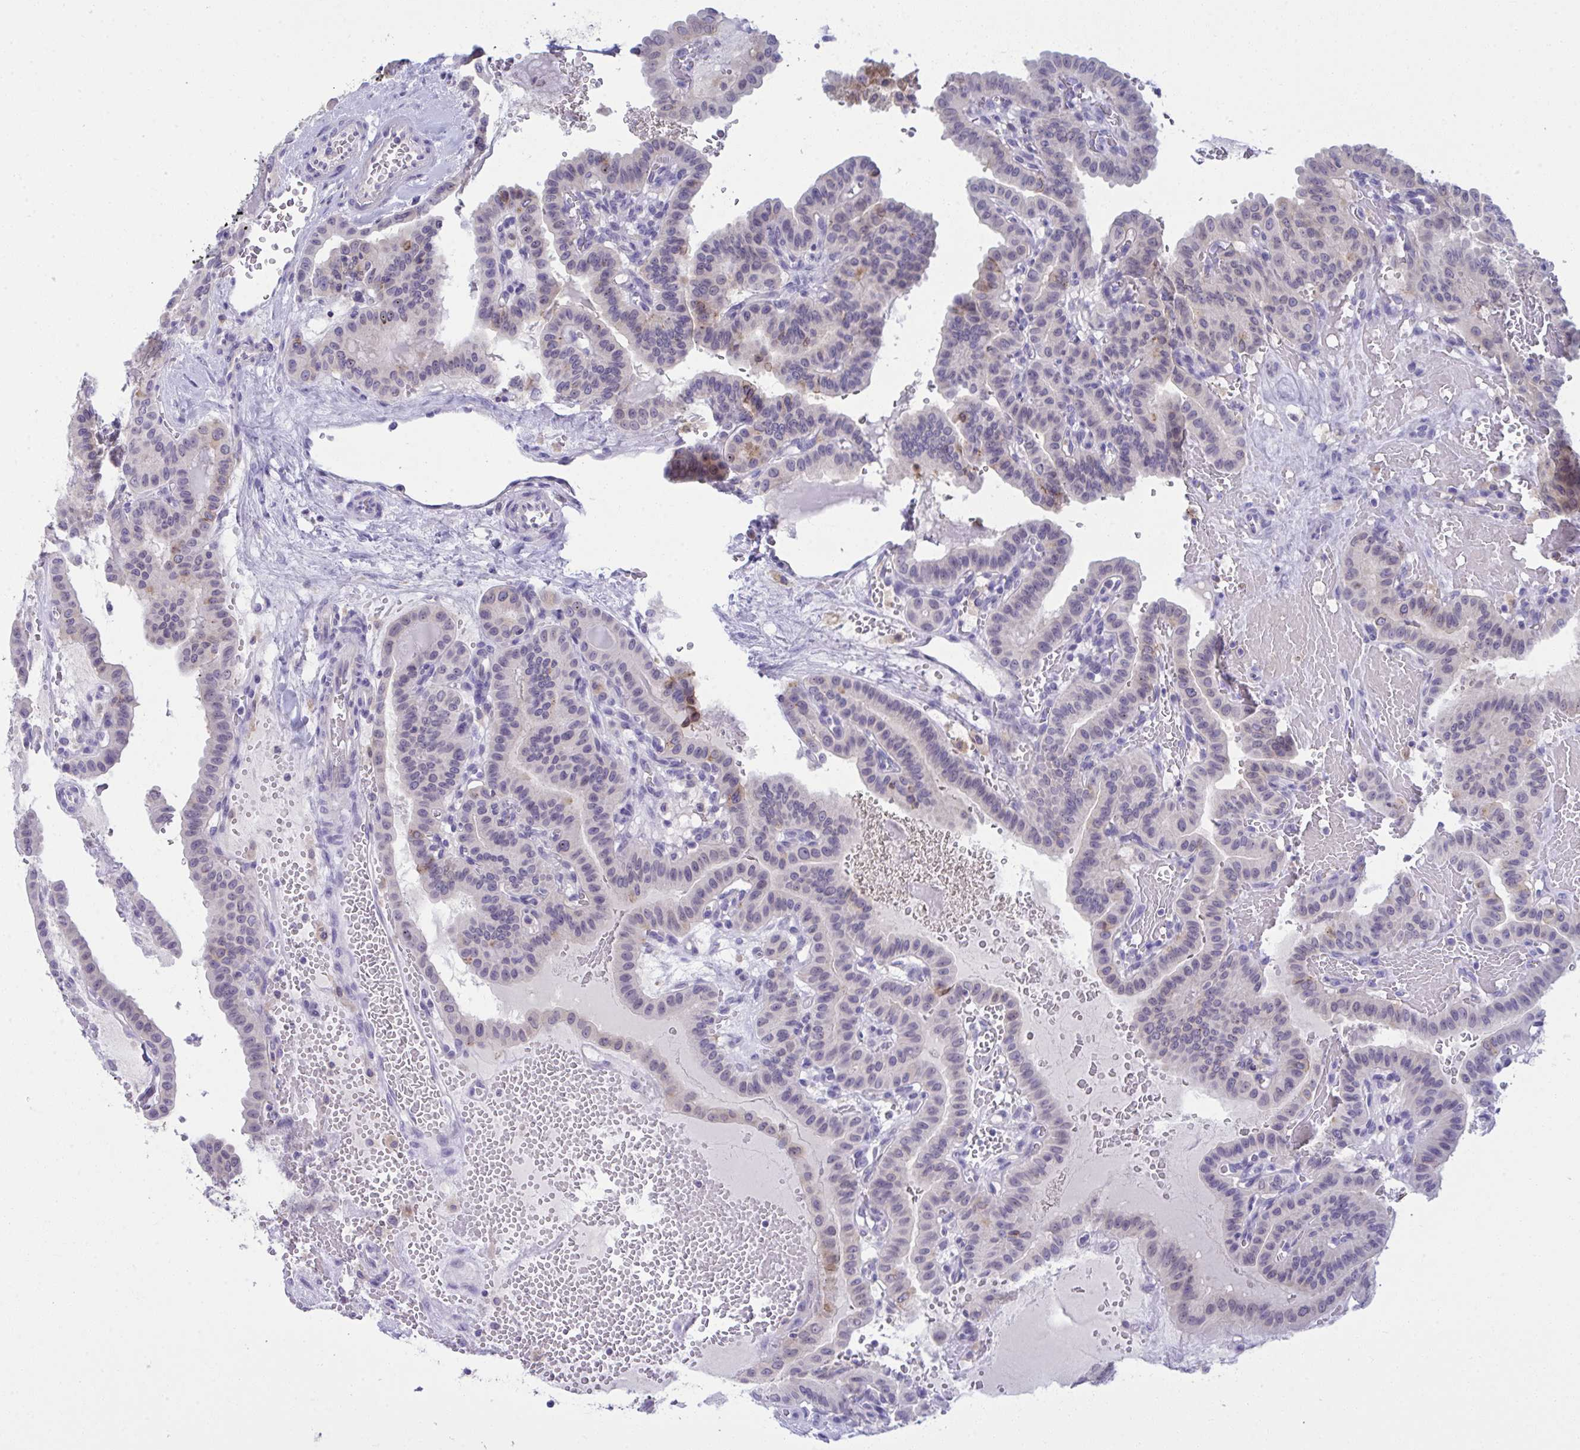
{"staining": {"intensity": "negative", "quantity": "none", "location": "none"}, "tissue": "thyroid cancer", "cell_type": "Tumor cells", "image_type": "cancer", "snomed": [{"axis": "morphology", "description": "Papillary adenocarcinoma, NOS"}, {"axis": "topography", "description": "Thyroid gland"}], "caption": "An immunohistochemistry (IHC) histopathology image of papillary adenocarcinoma (thyroid) is shown. There is no staining in tumor cells of papillary adenocarcinoma (thyroid).", "gene": "RGPD5", "patient": {"sex": "male", "age": 87}}